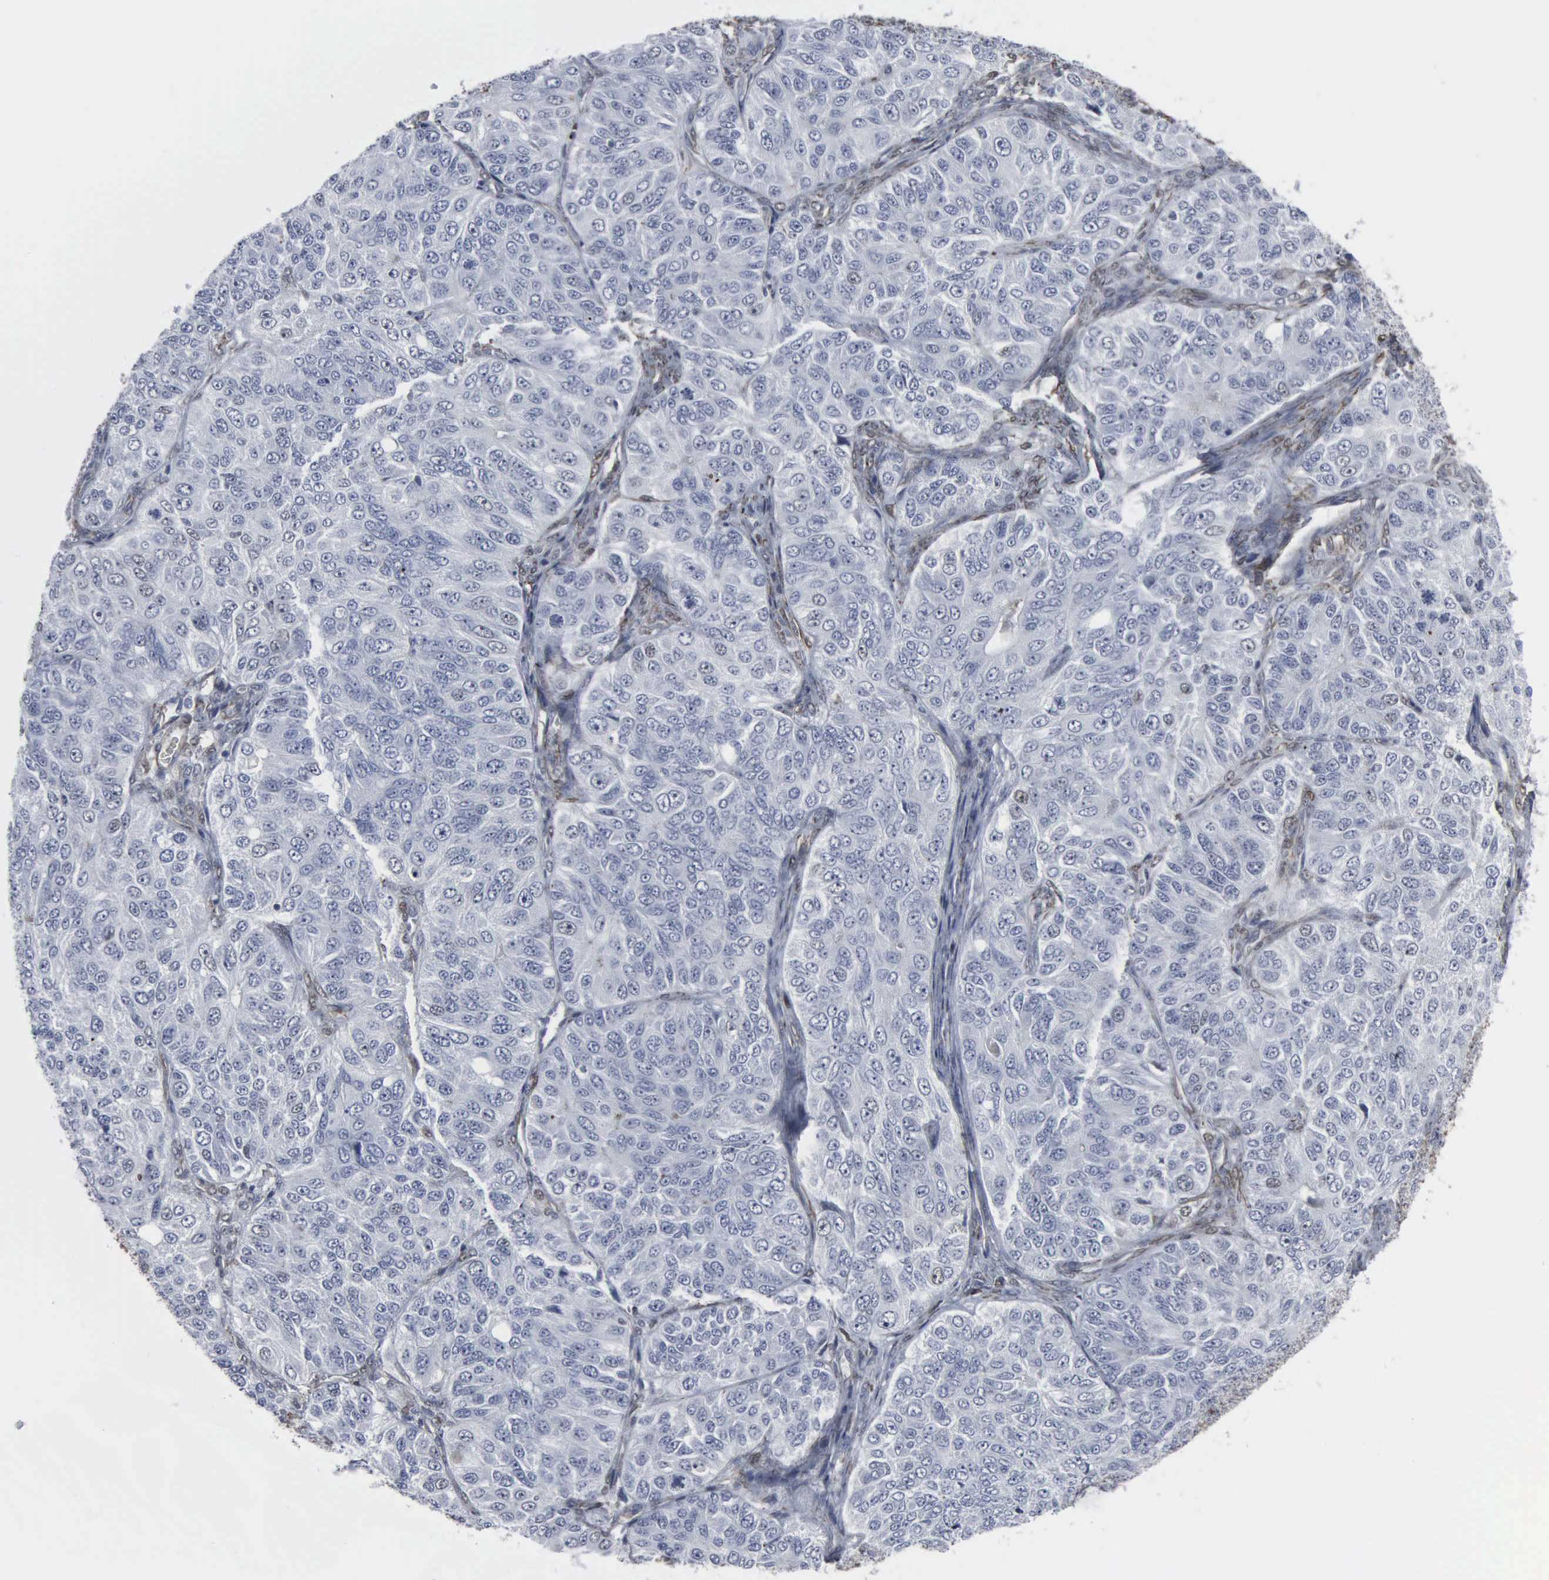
{"staining": {"intensity": "negative", "quantity": "none", "location": "none"}, "tissue": "ovarian cancer", "cell_type": "Tumor cells", "image_type": "cancer", "snomed": [{"axis": "morphology", "description": "Carcinoma, endometroid"}, {"axis": "topography", "description": "Ovary"}], "caption": "This is a histopathology image of immunohistochemistry staining of endometroid carcinoma (ovarian), which shows no positivity in tumor cells.", "gene": "CCNE1", "patient": {"sex": "female", "age": 51}}